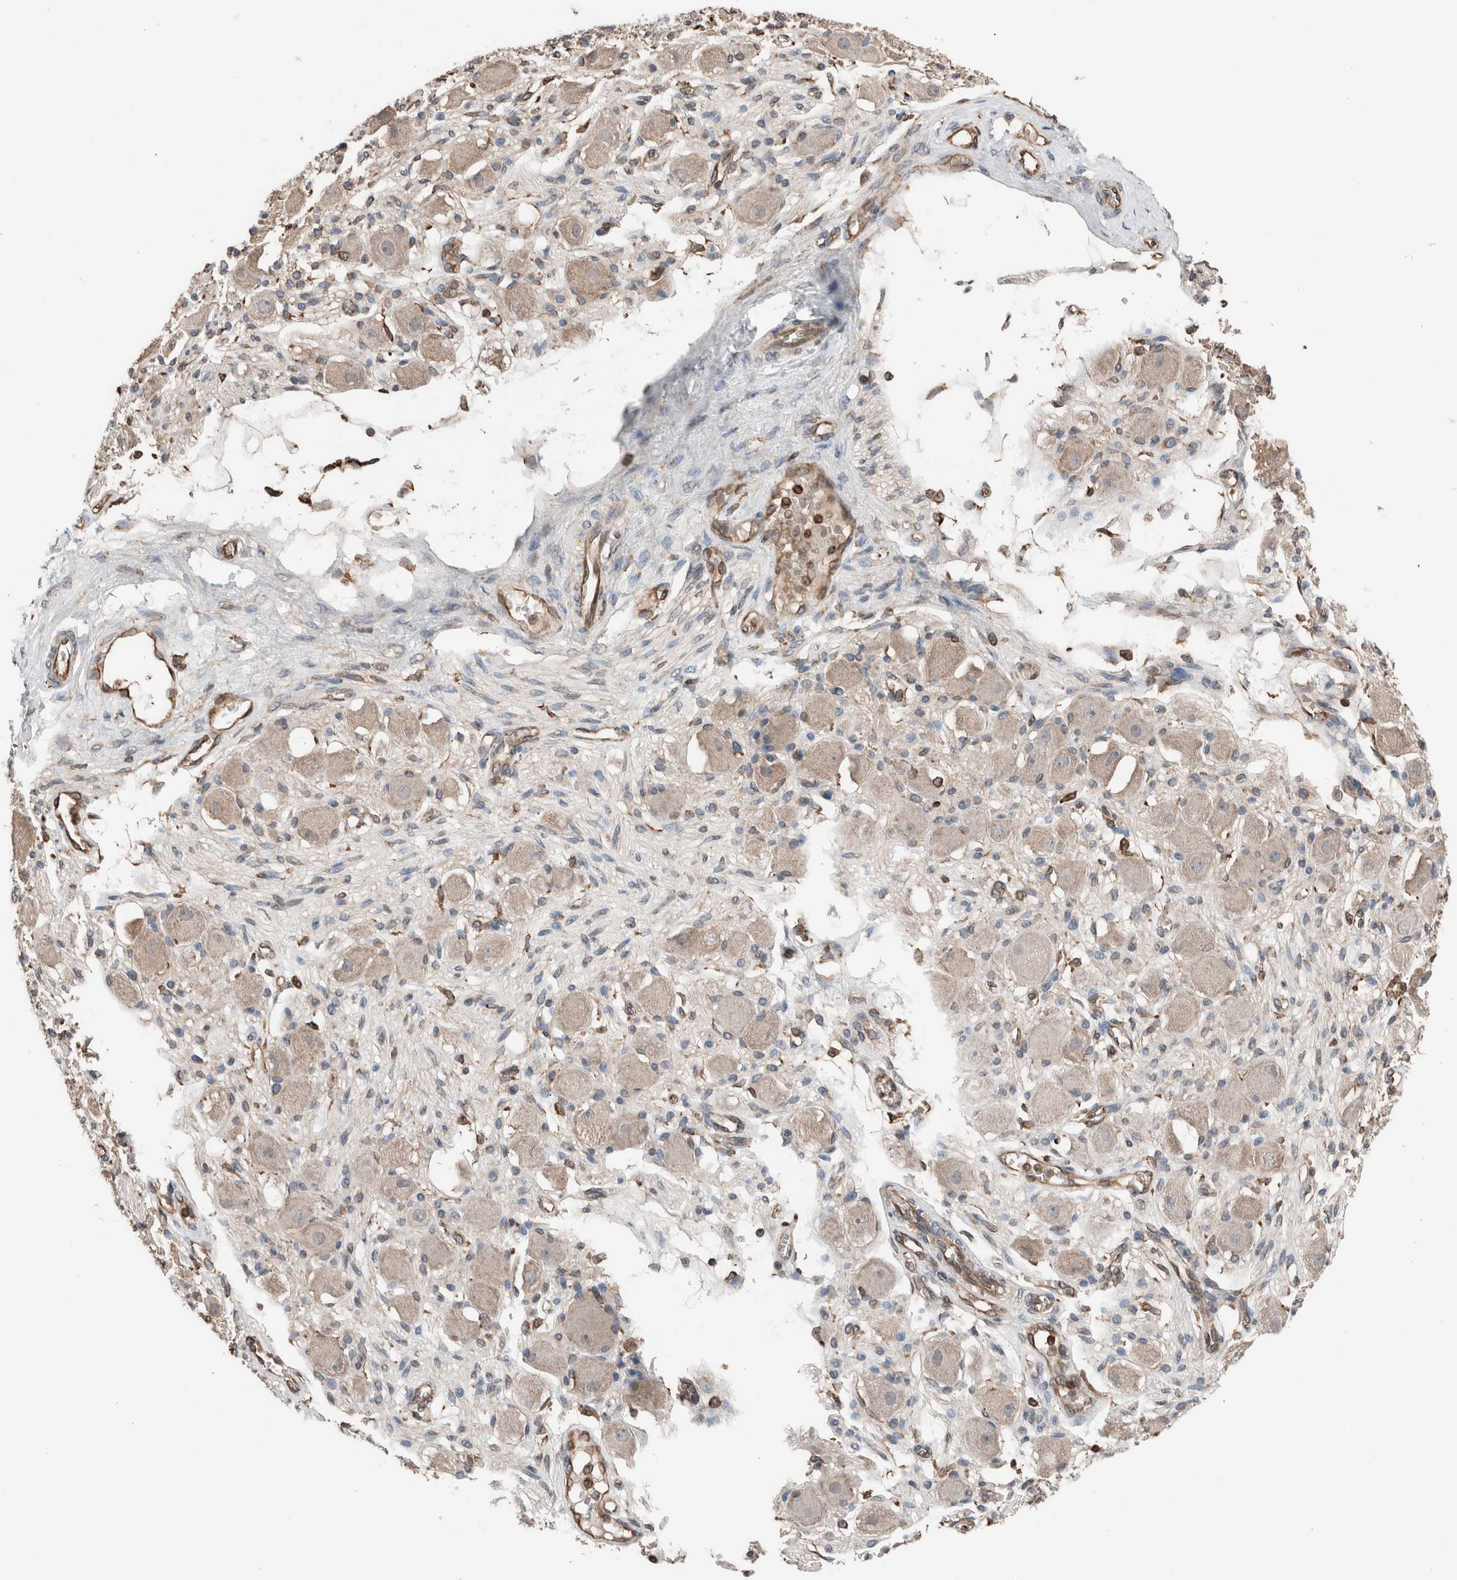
{"staining": {"intensity": "moderate", "quantity": "25%-75%", "location": "cytoplasmic/membranous"}, "tissue": "adipose tissue", "cell_type": "Adipocytes", "image_type": "normal", "snomed": [{"axis": "morphology", "description": "Normal tissue, NOS"}, {"axis": "topography", "description": "Kidney"}, {"axis": "topography", "description": "Peripheral nerve tissue"}], "caption": "IHC of unremarkable adipose tissue shows medium levels of moderate cytoplasmic/membranous staining in approximately 25%-75% of adipocytes. The staining was performed using DAB (3,3'-diaminobenzidine) to visualize the protein expression in brown, while the nuclei were stained in blue with hematoxylin (Magnification: 20x).", "gene": "ERAP2", "patient": {"sex": "male", "age": 7}}